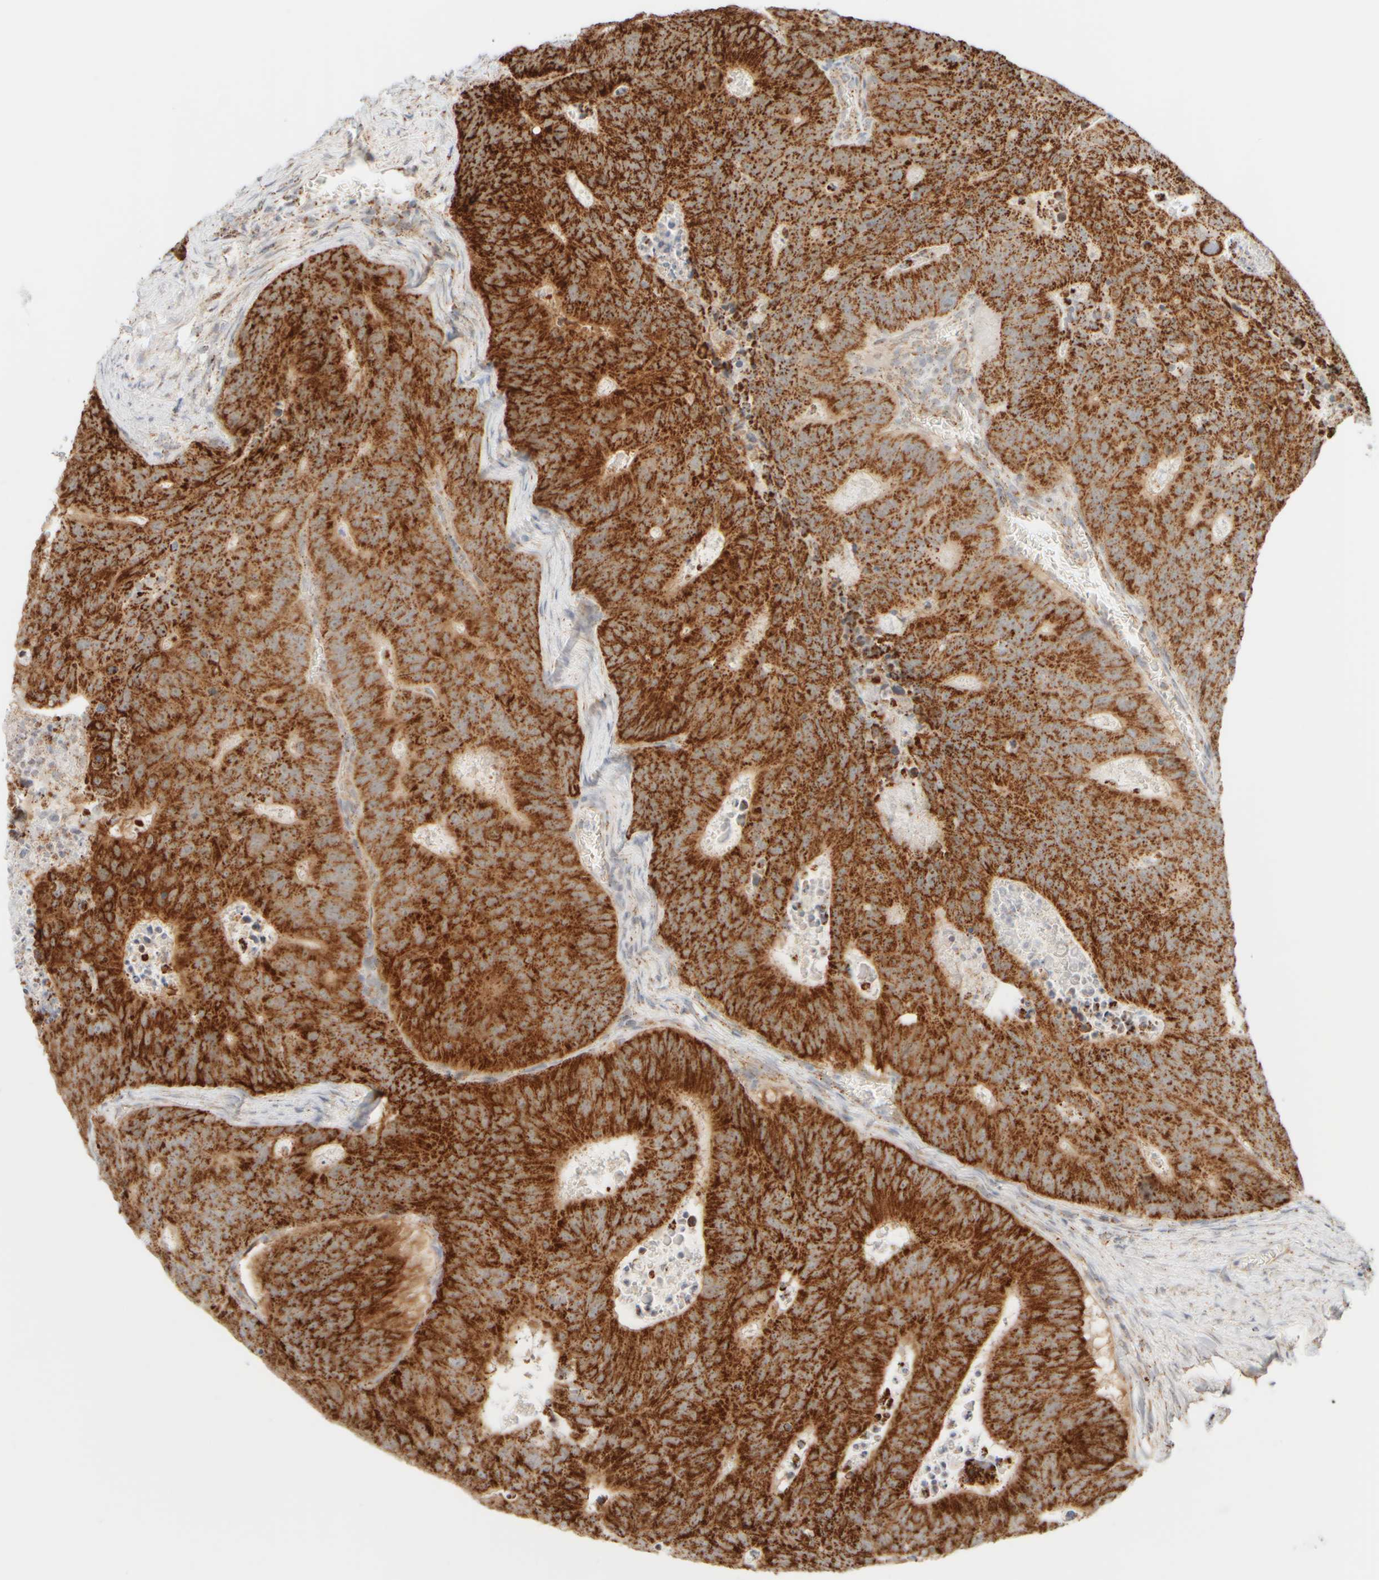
{"staining": {"intensity": "strong", "quantity": ">75%", "location": "cytoplasmic/membranous"}, "tissue": "colorectal cancer", "cell_type": "Tumor cells", "image_type": "cancer", "snomed": [{"axis": "morphology", "description": "Adenocarcinoma, NOS"}, {"axis": "topography", "description": "Colon"}], "caption": "Immunohistochemical staining of human adenocarcinoma (colorectal) exhibits high levels of strong cytoplasmic/membranous staining in about >75% of tumor cells.", "gene": "PPM1K", "patient": {"sex": "male", "age": 87}}